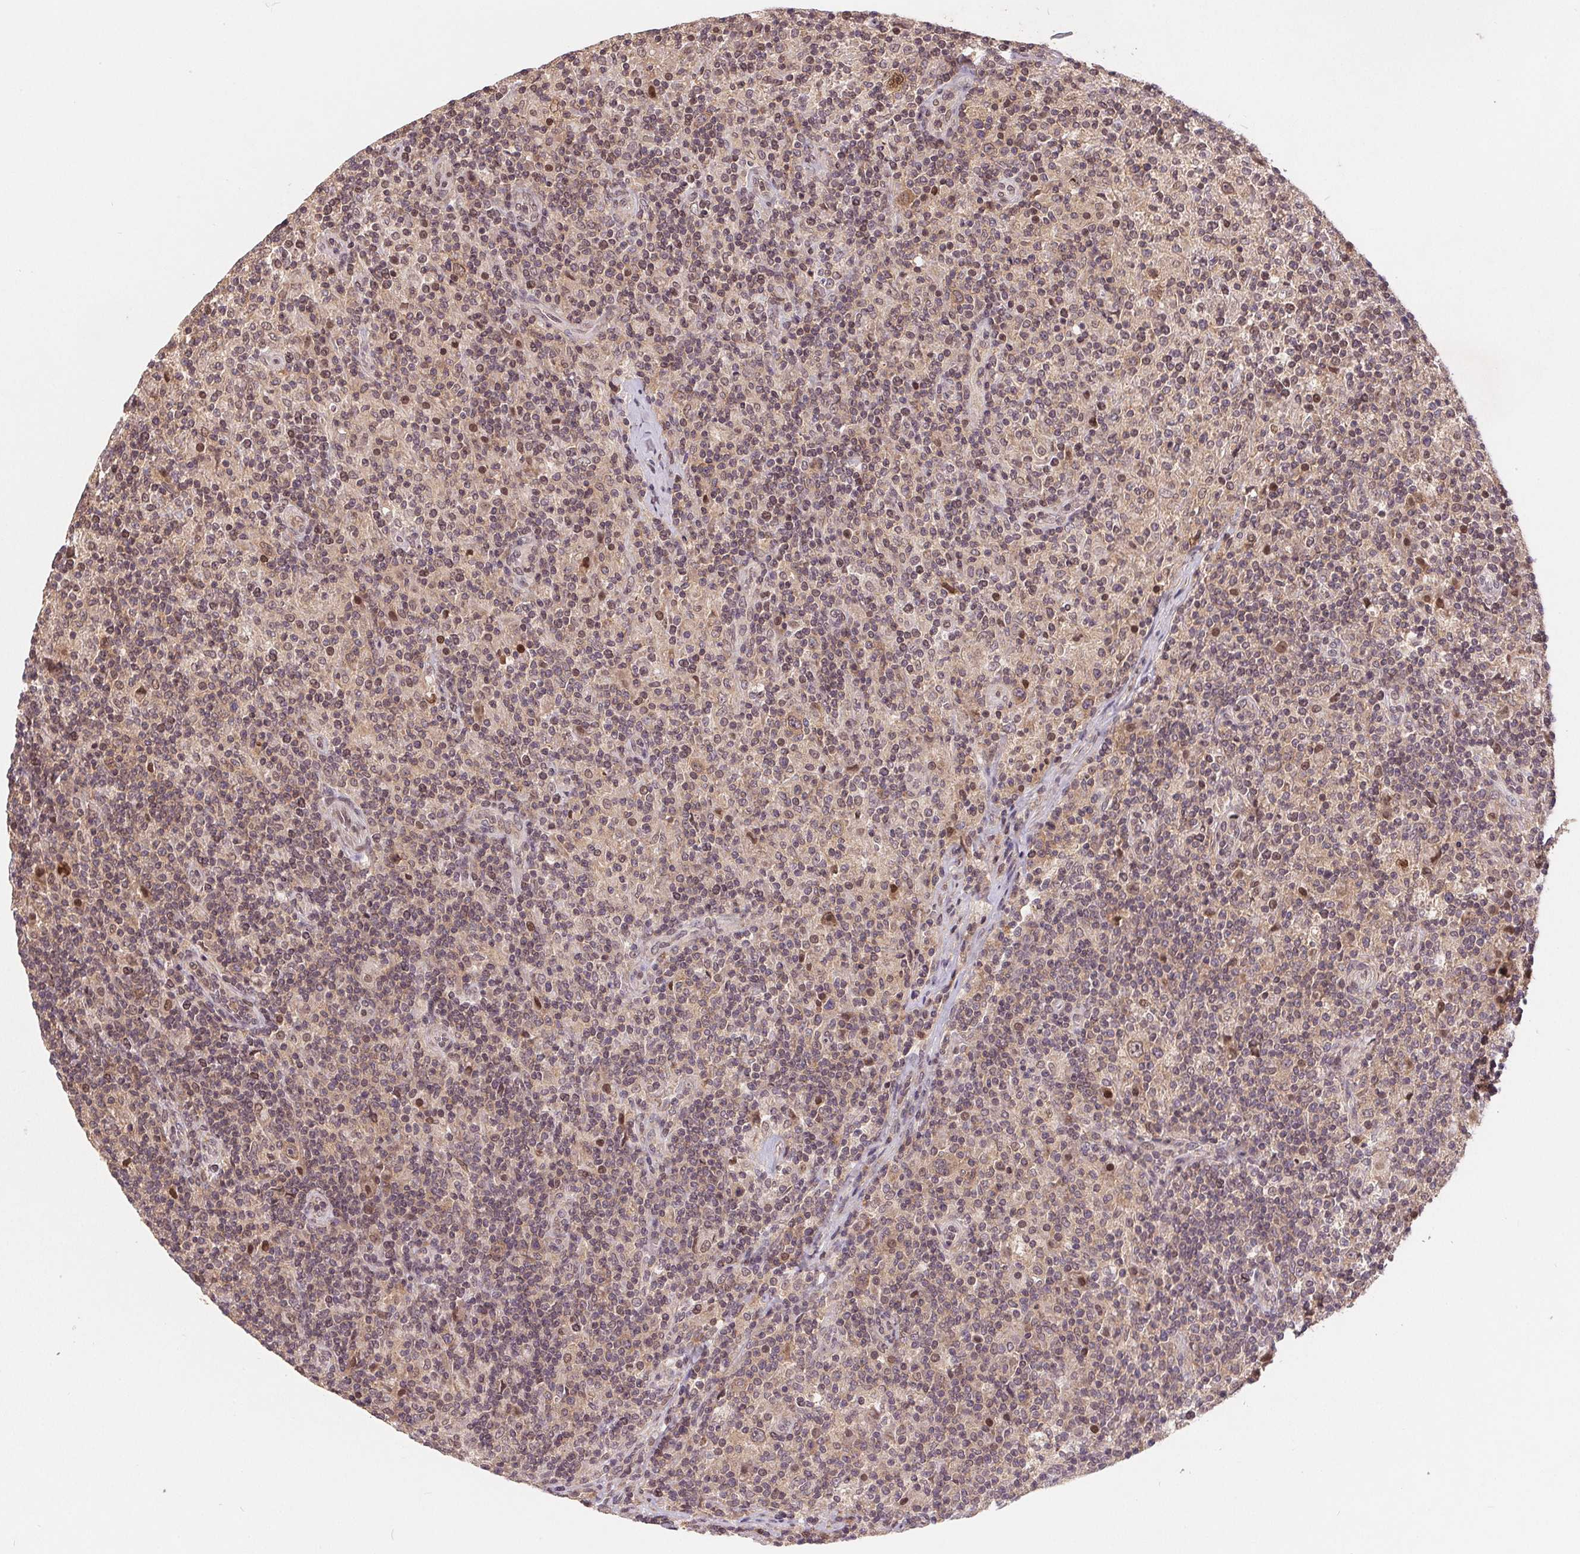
{"staining": {"intensity": "moderate", "quantity": "<25%", "location": "nuclear"}, "tissue": "lymphoma", "cell_type": "Tumor cells", "image_type": "cancer", "snomed": [{"axis": "morphology", "description": "Hodgkin's disease, NOS"}, {"axis": "topography", "description": "Lymph node"}], "caption": "Lymphoma stained with immunohistochemistry (IHC) reveals moderate nuclear staining in about <25% of tumor cells.", "gene": "HMGN3", "patient": {"sex": "male", "age": 70}}